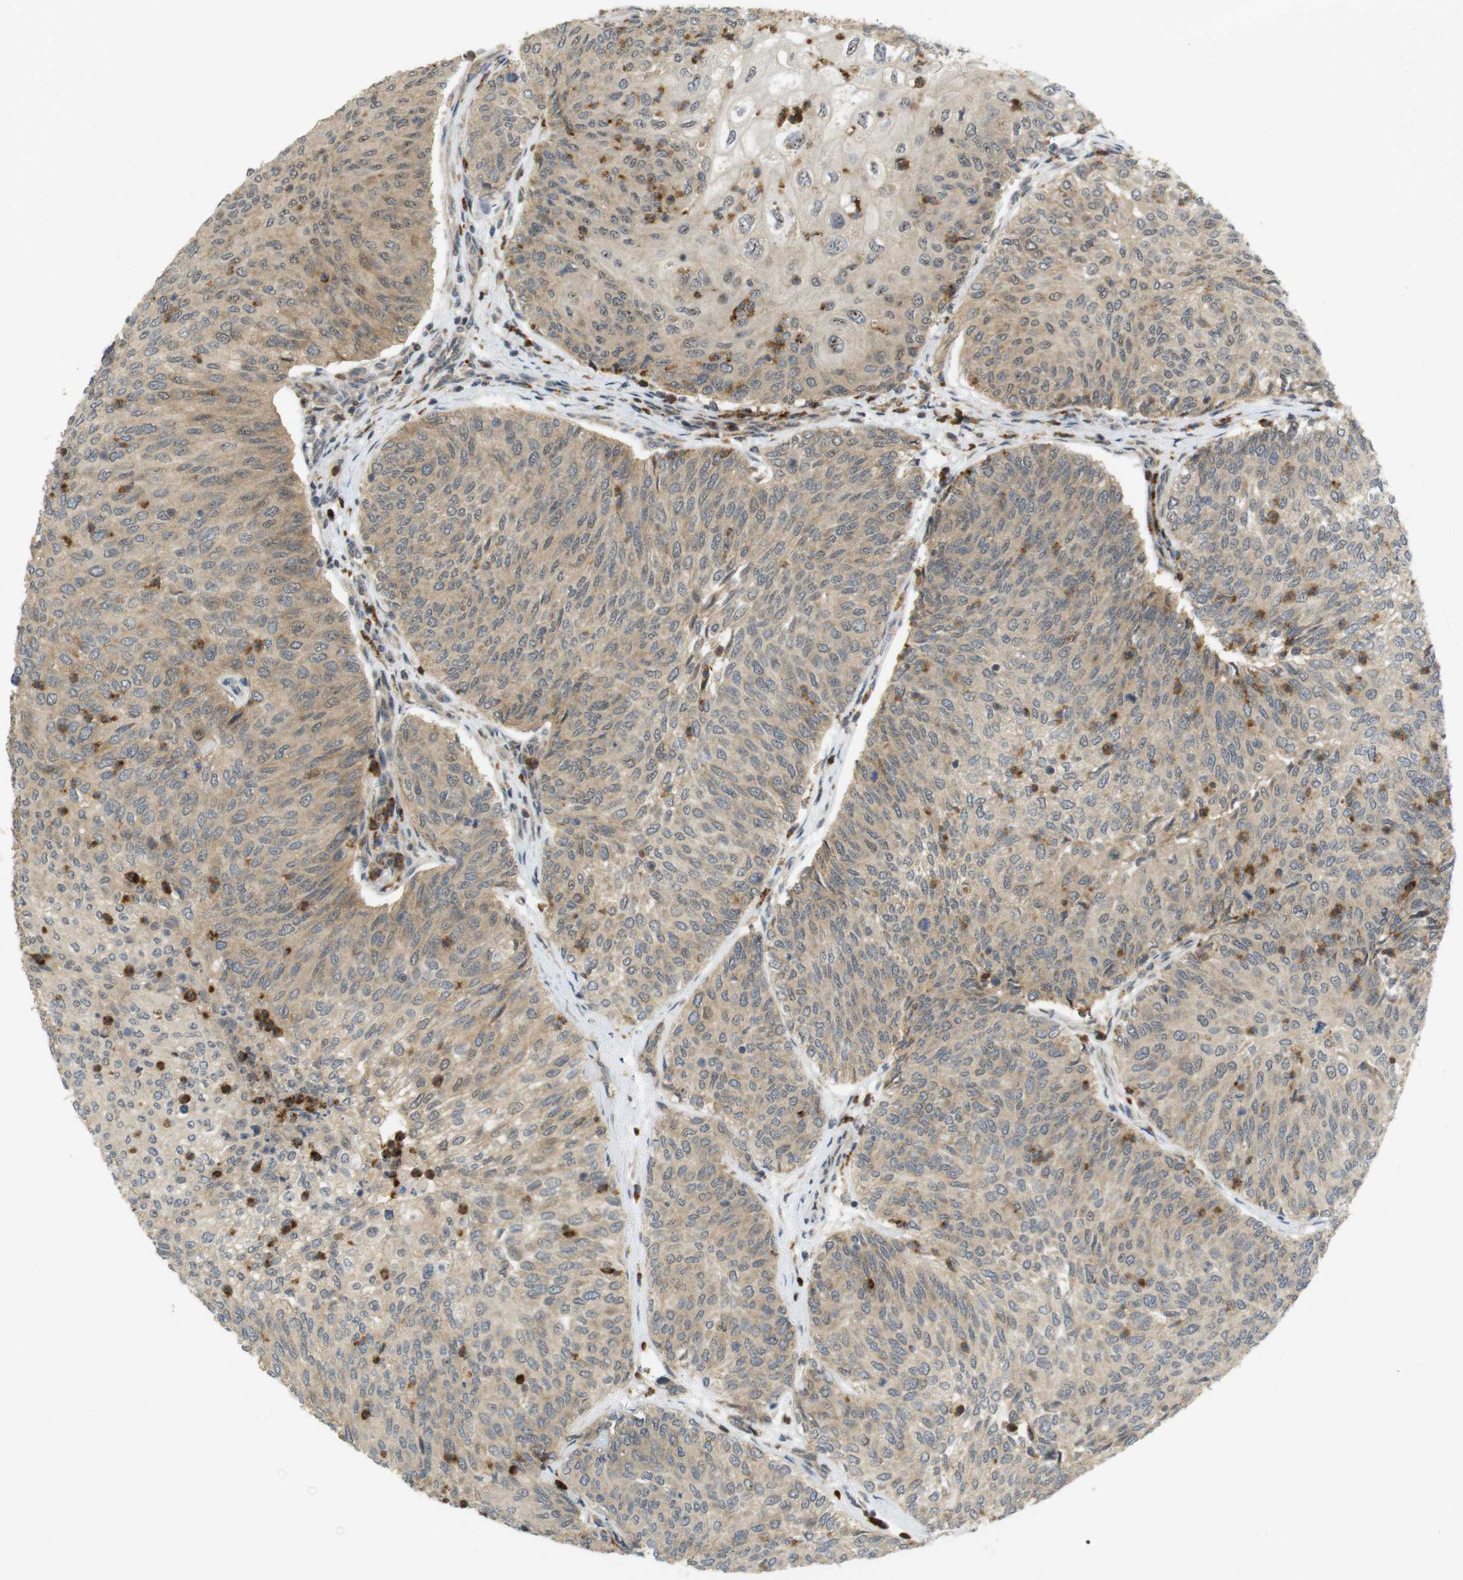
{"staining": {"intensity": "weak", "quantity": ">75%", "location": "cytoplasmic/membranous,nuclear"}, "tissue": "urothelial cancer", "cell_type": "Tumor cells", "image_type": "cancer", "snomed": [{"axis": "morphology", "description": "Urothelial carcinoma, Low grade"}, {"axis": "topography", "description": "Urinary bladder"}], "caption": "Weak cytoplasmic/membranous and nuclear positivity is present in approximately >75% of tumor cells in low-grade urothelial carcinoma. (brown staining indicates protein expression, while blue staining denotes nuclei).", "gene": "TMX3", "patient": {"sex": "female", "age": 79}}